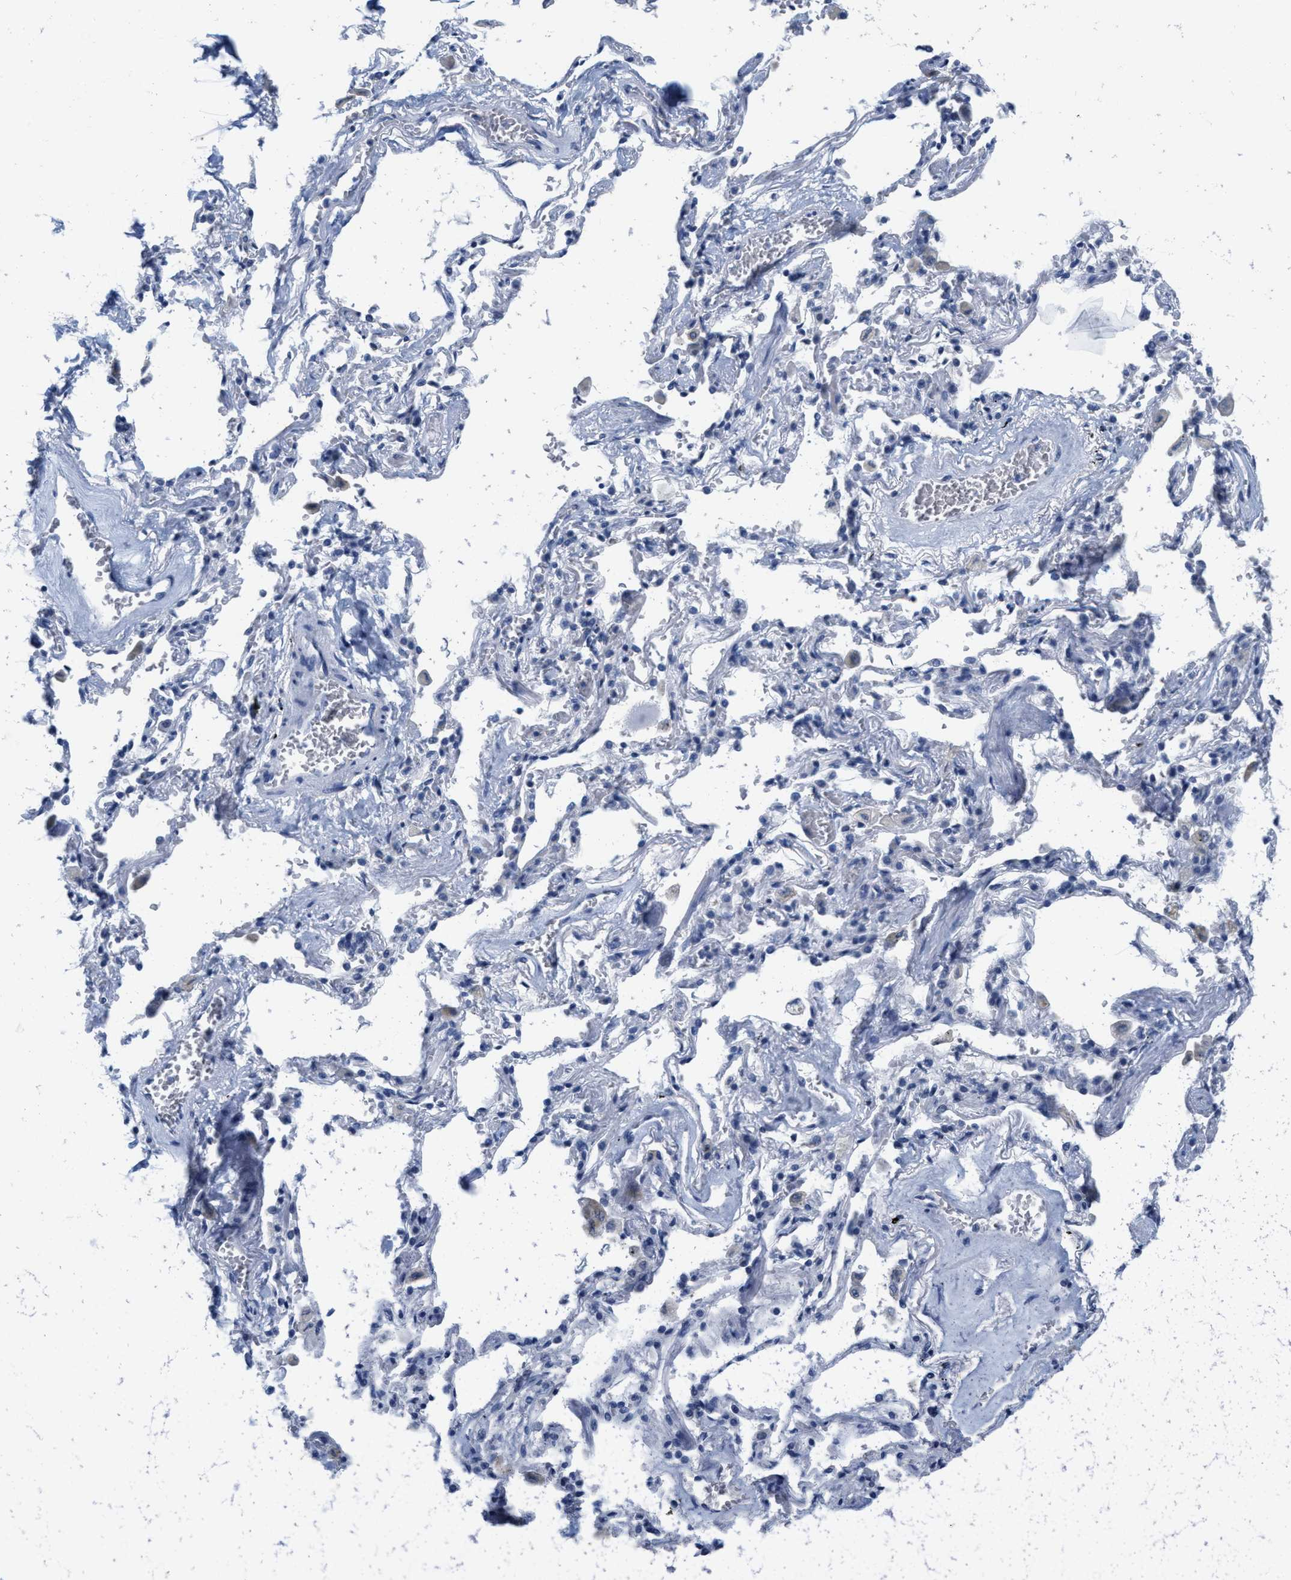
{"staining": {"intensity": "negative", "quantity": "none", "location": "none"}, "tissue": "adipose tissue", "cell_type": "Adipocytes", "image_type": "normal", "snomed": [{"axis": "morphology", "description": "Normal tissue, NOS"}, {"axis": "topography", "description": "Cartilage tissue"}, {"axis": "topography", "description": "Lung"}], "caption": "This histopathology image is of normal adipose tissue stained with immunohistochemistry (IHC) to label a protein in brown with the nuclei are counter-stained blue. There is no staining in adipocytes. Brightfield microscopy of IHC stained with DAB (3,3'-diaminobenzidine) (brown) and hematoxylin (blue), captured at high magnification.", "gene": "ABCB11", "patient": {"sex": "female", "age": 77}}